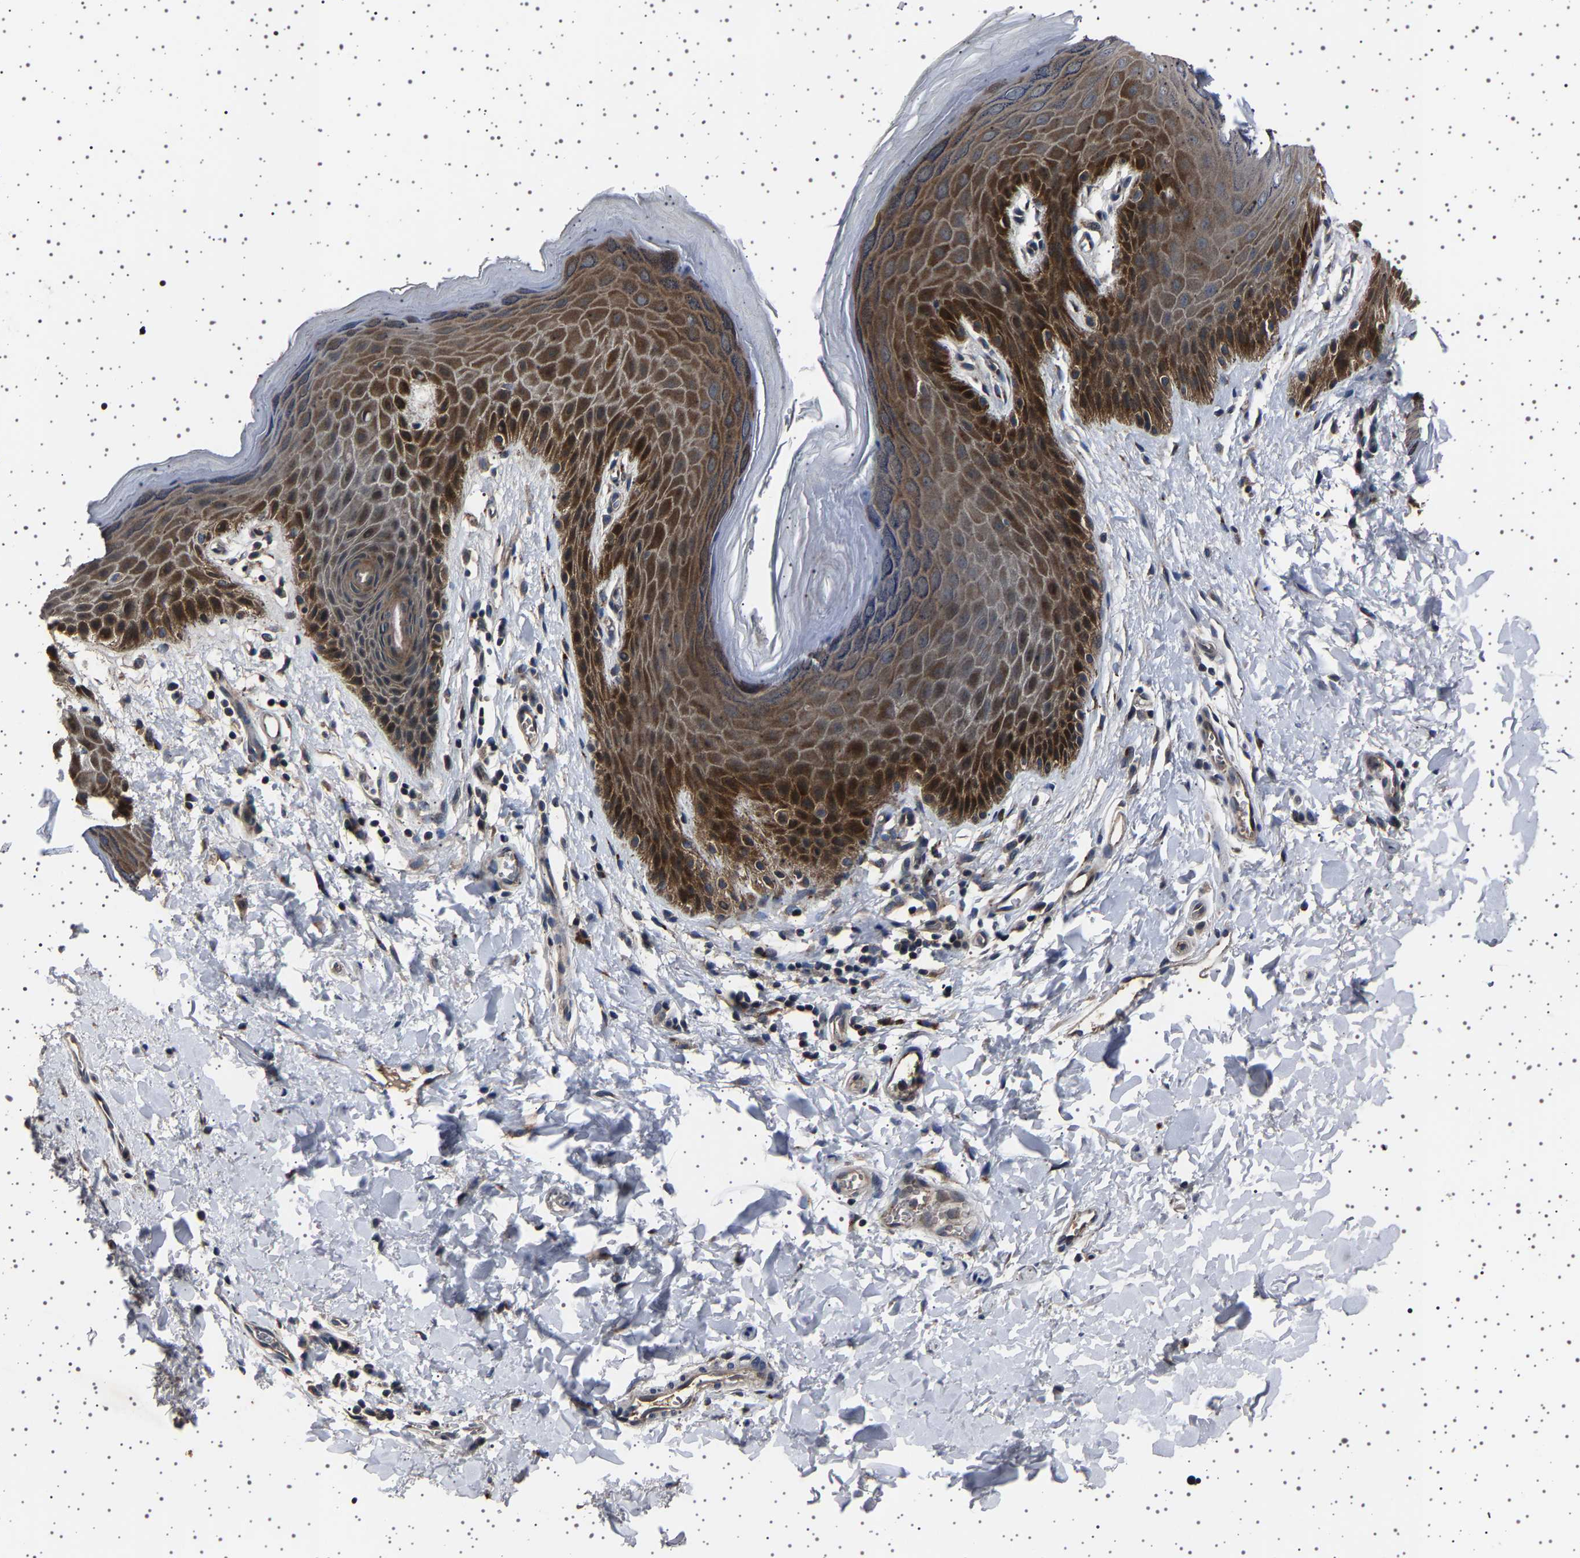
{"staining": {"intensity": "strong", "quantity": ">75%", "location": "cytoplasmic/membranous"}, "tissue": "skin", "cell_type": "Epidermal cells", "image_type": "normal", "snomed": [{"axis": "morphology", "description": "Normal tissue, NOS"}, {"axis": "topography", "description": "Anal"}], "caption": "An IHC image of benign tissue is shown. Protein staining in brown shows strong cytoplasmic/membranous positivity in skin within epidermal cells.", "gene": "NCKAP1", "patient": {"sex": "male", "age": 44}}